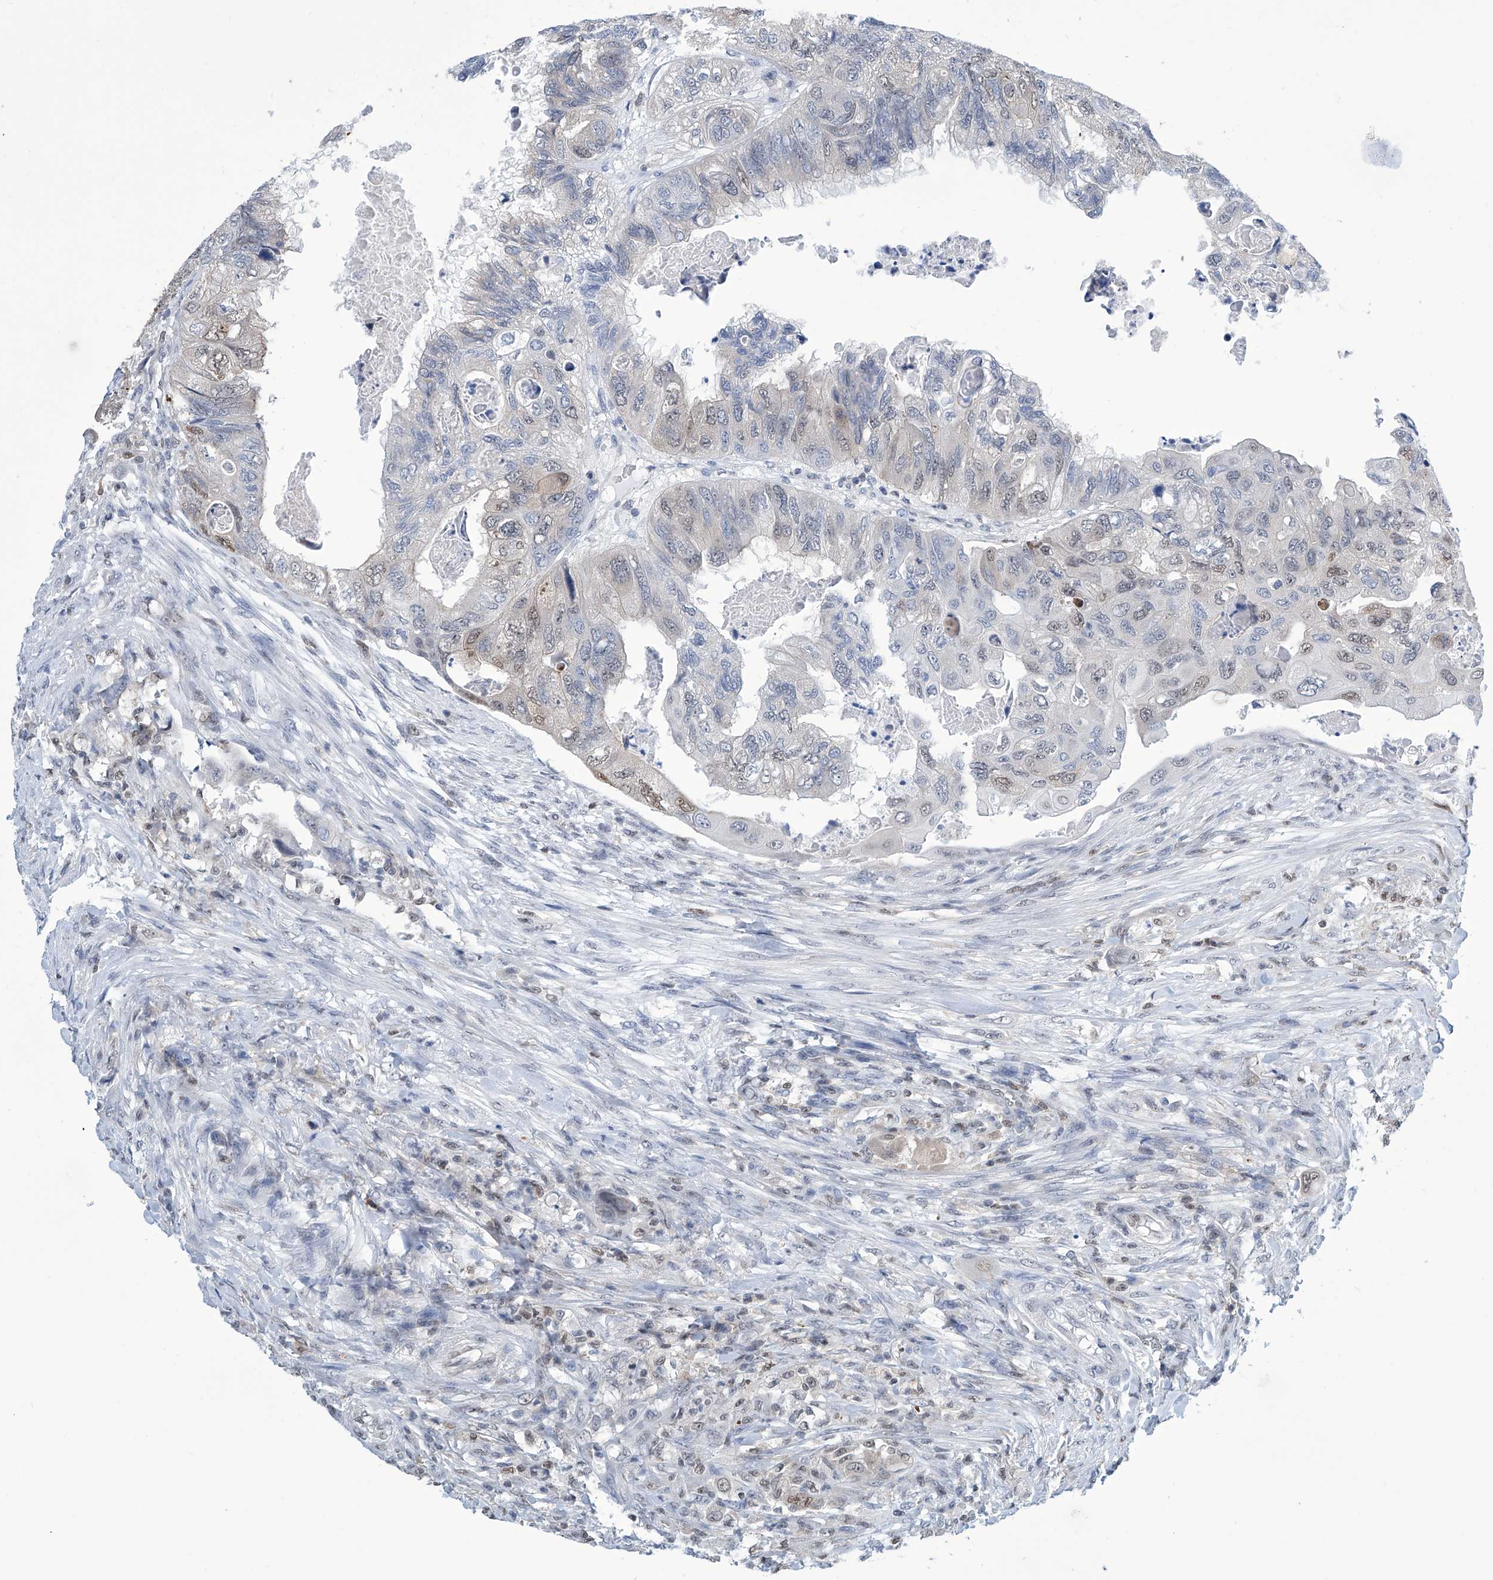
{"staining": {"intensity": "moderate", "quantity": "<25%", "location": "nuclear"}, "tissue": "colorectal cancer", "cell_type": "Tumor cells", "image_type": "cancer", "snomed": [{"axis": "morphology", "description": "Adenocarcinoma, NOS"}, {"axis": "topography", "description": "Rectum"}], "caption": "This is an image of immunohistochemistry staining of colorectal cancer, which shows moderate positivity in the nuclear of tumor cells.", "gene": "SREBF2", "patient": {"sex": "male", "age": 63}}